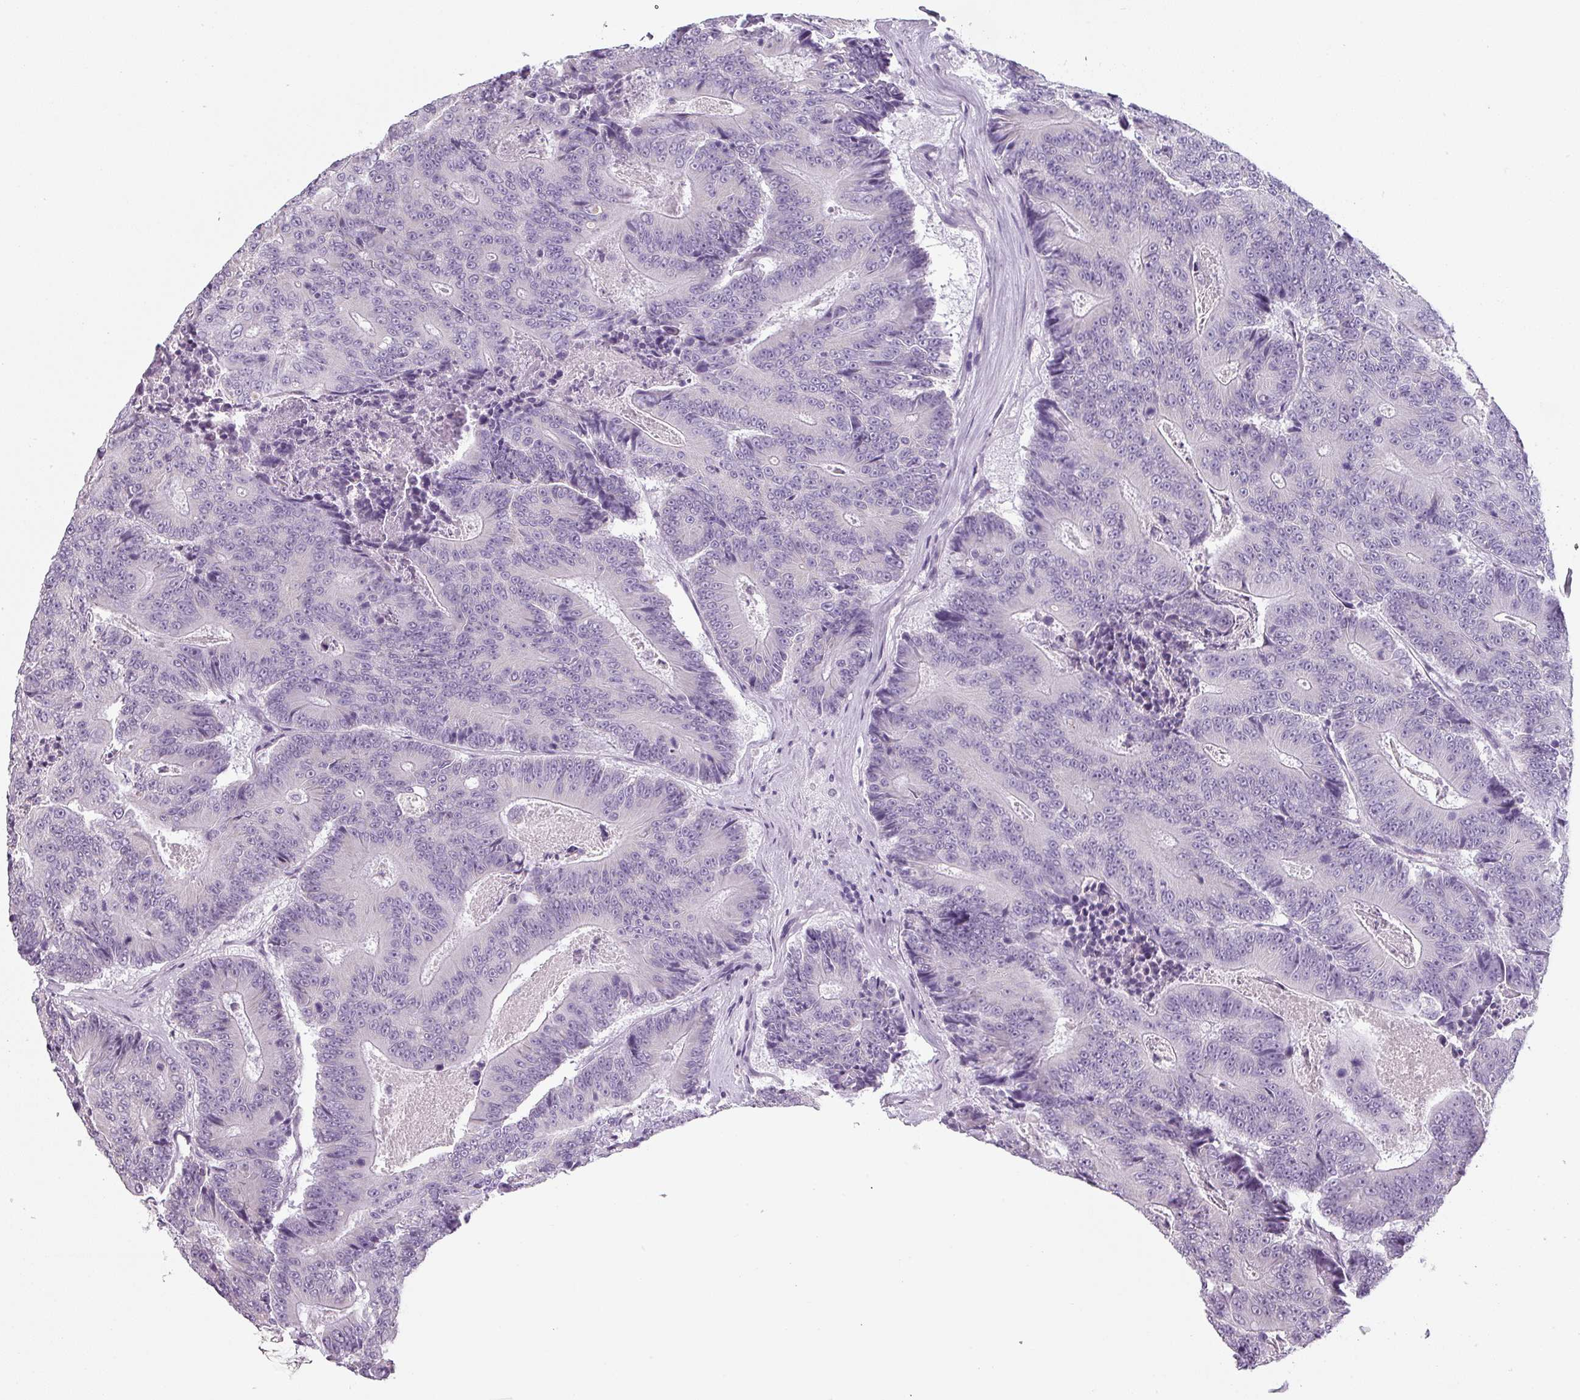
{"staining": {"intensity": "negative", "quantity": "none", "location": "none"}, "tissue": "colorectal cancer", "cell_type": "Tumor cells", "image_type": "cancer", "snomed": [{"axis": "morphology", "description": "Adenocarcinoma, NOS"}, {"axis": "topography", "description": "Colon"}], "caption": "Micrograph shows no protein staining in tumor cells of colorectal adenocarcinoma tissue.", "gene": "SFTPA1", "patient": {"sex": "male", "age": 83}}